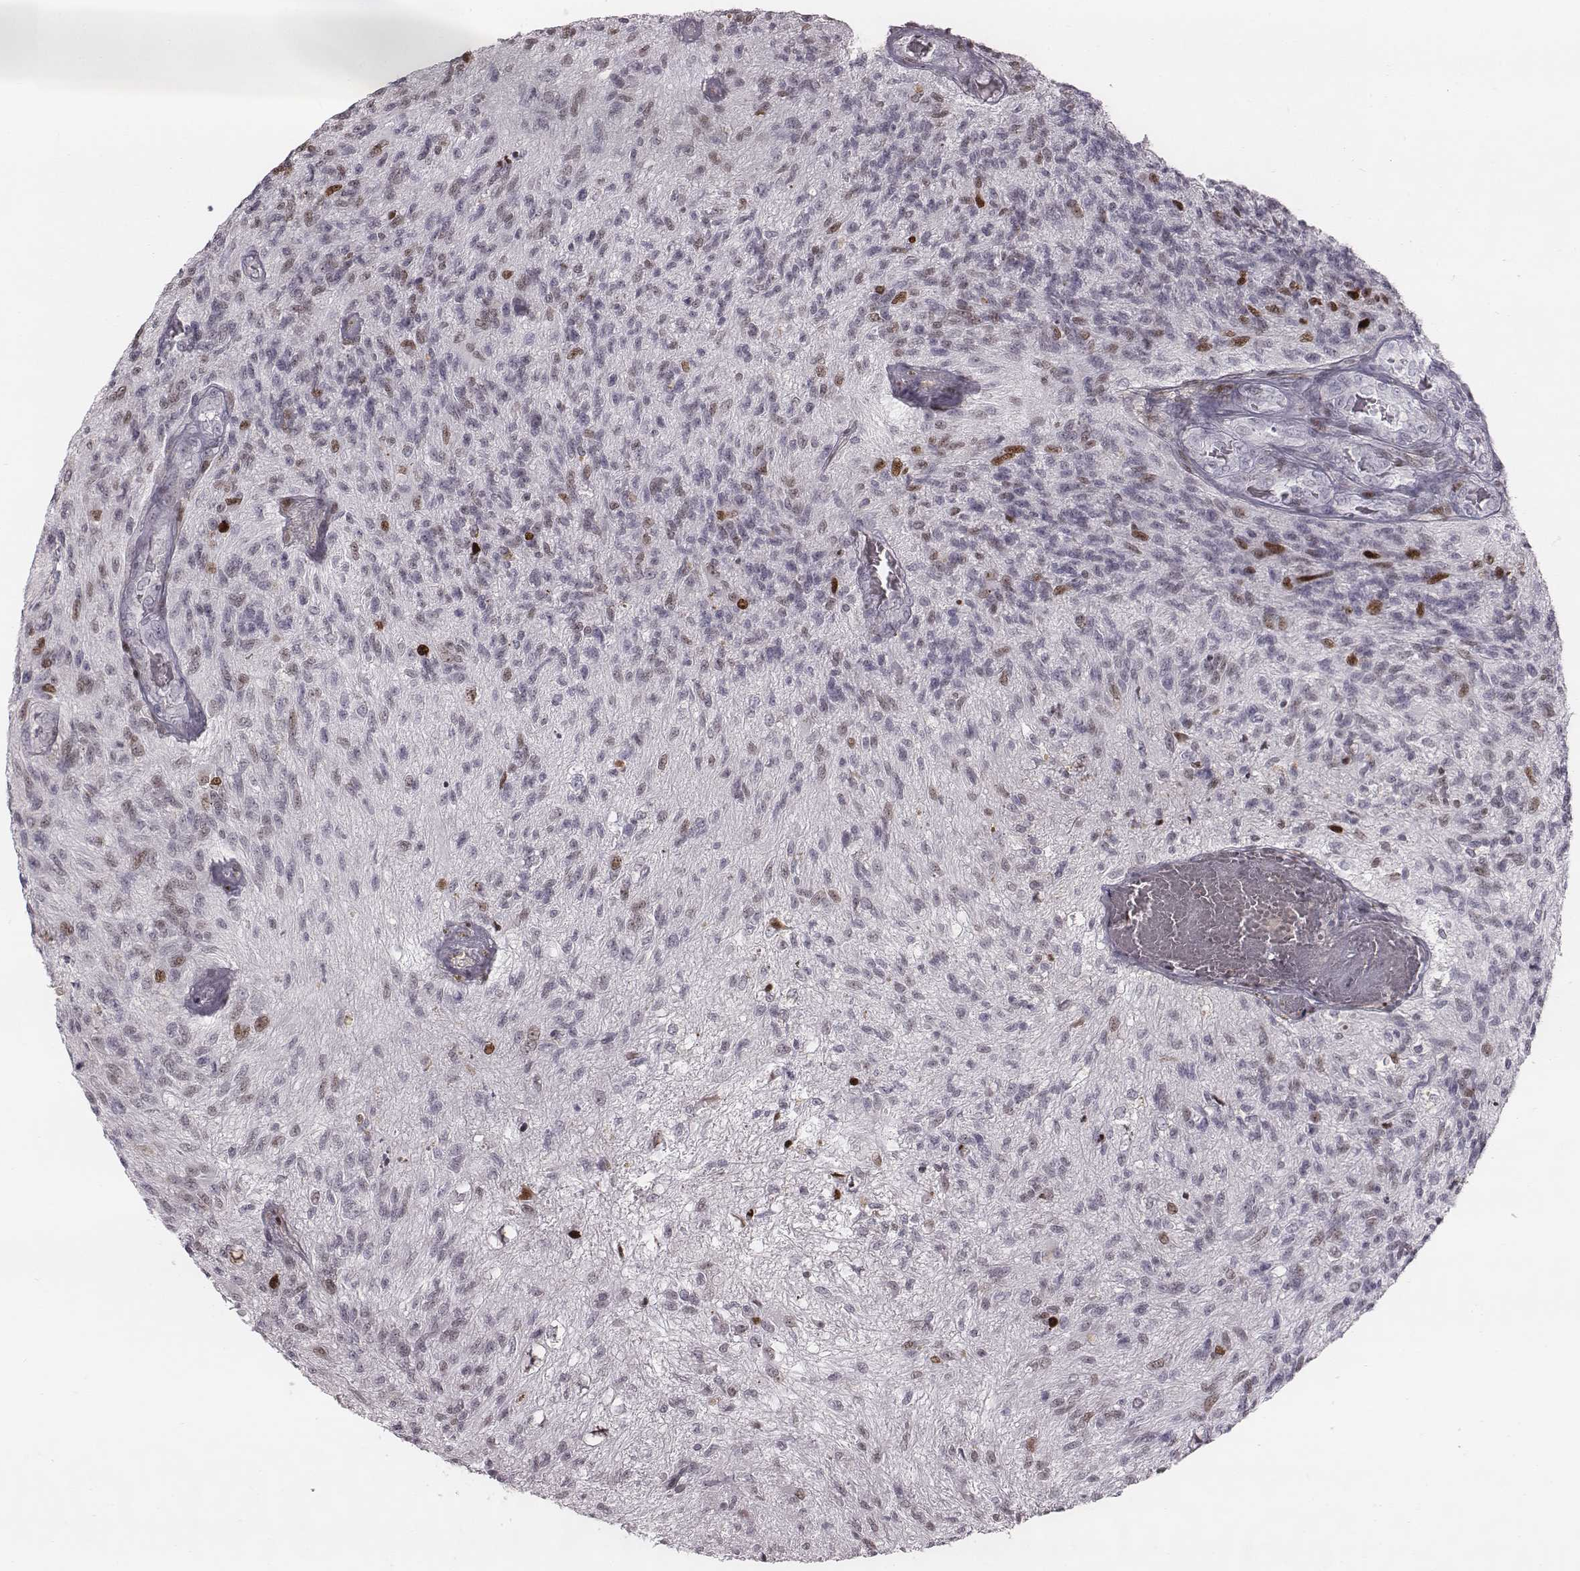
{"staining": {"intensity": "weak", "quantity": "<25%", "location": "nuclear"}, "tissue": "glioma", "cell_type": "Tumor cells", "image_type": "cancer", "snomed": [{"axis": "morphology", "description": "Glioma, malignant, High grade"}, {"axis": "topography", "description": "Brain"}], "caption": "Tumor cells are negative for protein expression in human malignant glioma (high-grade).", "gene": "NDC1", "patient": {"sex": "male", "age": 56}}